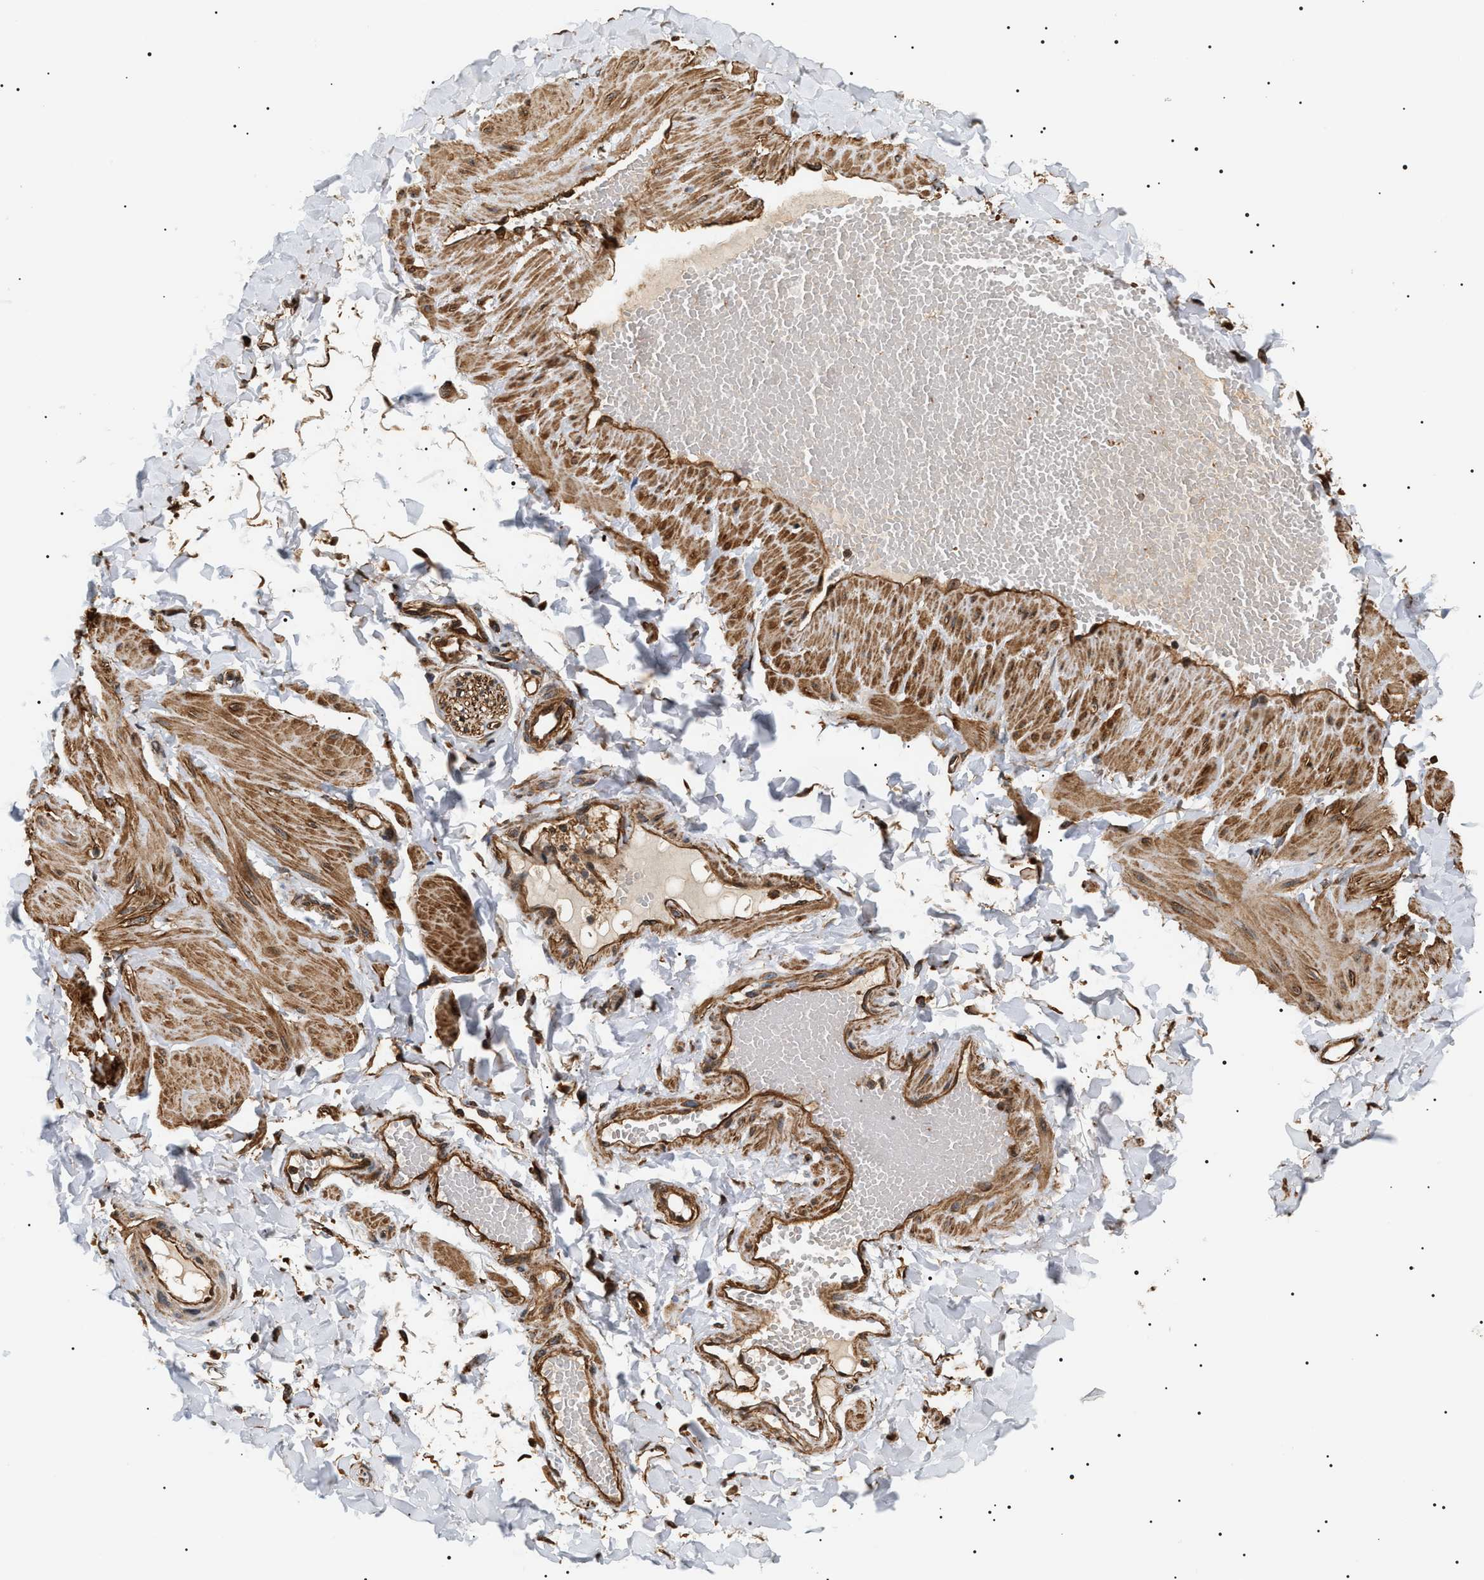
{"staining": {"intensity": "strong", "quantity": ">75%", "location": "cytoplasmic/membranous,nuclear"}, "tissue": "adipose tissue", "cell_type": "Adipocytes", "image_type": "normal", "snomed": [{"axis": "morphology", "description": "Normal tissue, NOS"}, {"axis": "topography", "description": "Adipose tissue"}, {"axis": "topography", "description": "Vascular tissue"}, {"axis": "topography", "description": "Peripheral nerve tissue"}], "caption": "Adipose tissue stained with a brown dye shows strong cytoplasmic/membranous,nuclear positive positivity in about >75% of adipocytes.", "gene": "SH3GLB2", "patient": {"sex": "male", "age": 25}}